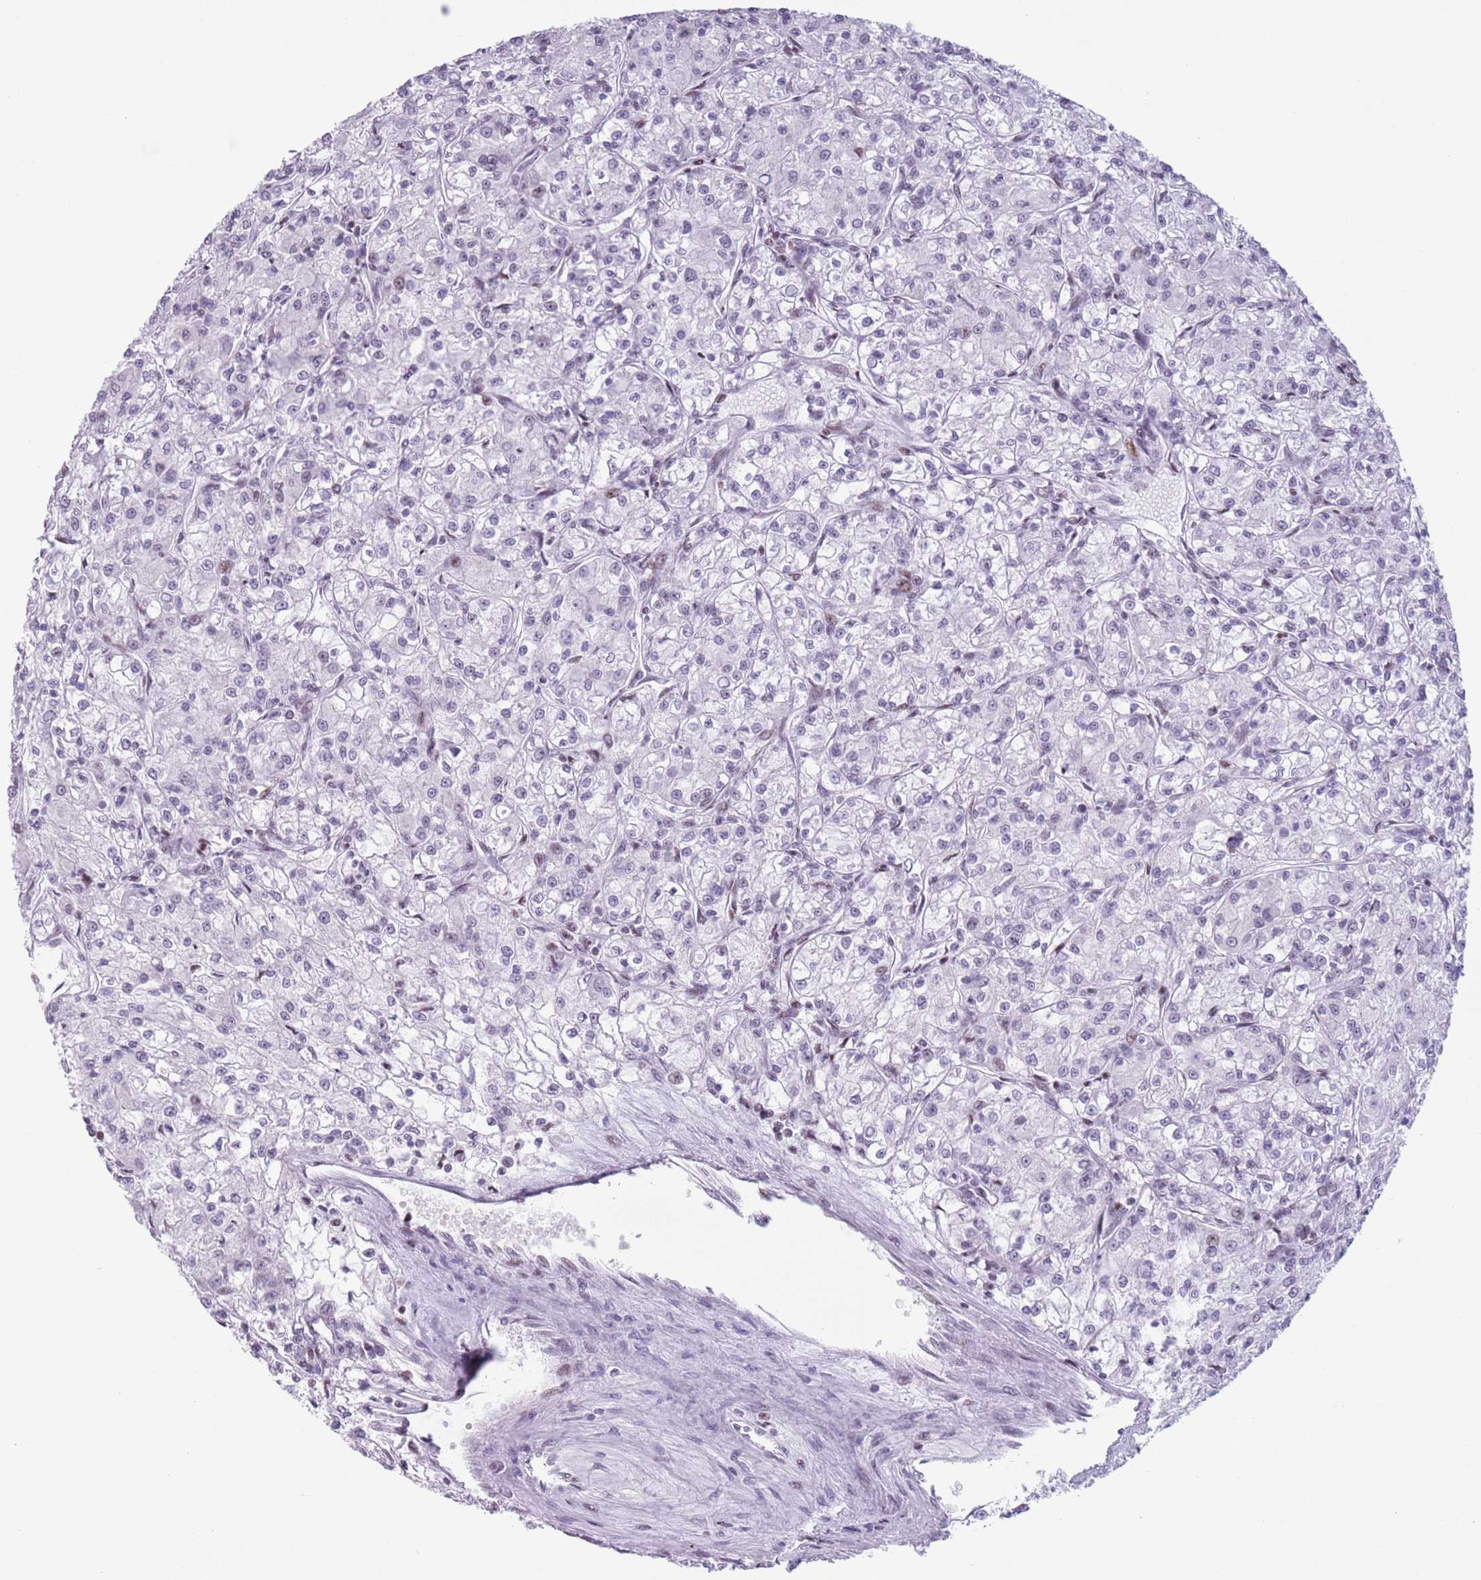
{"staining": {"intensity": "moderate", "quantity": "<25%", "location": "nuclear"}, "tissue": "renal cancer", "cell_type": "Tumor cells", "image_type": "cancer", "snomed": [{"axis": "morphology", "description": "Adenocarcinoma, NOS"}, {"axis": "topography", "description": "Kidney"}], "caption": "Protein expression analysis of human adenocarcinoma (renal) reveals moderate nuclear positivity in about <25% of tumor cells.", "gene": "FAM104B", "patient": {"sex": "female", "age": 59}}